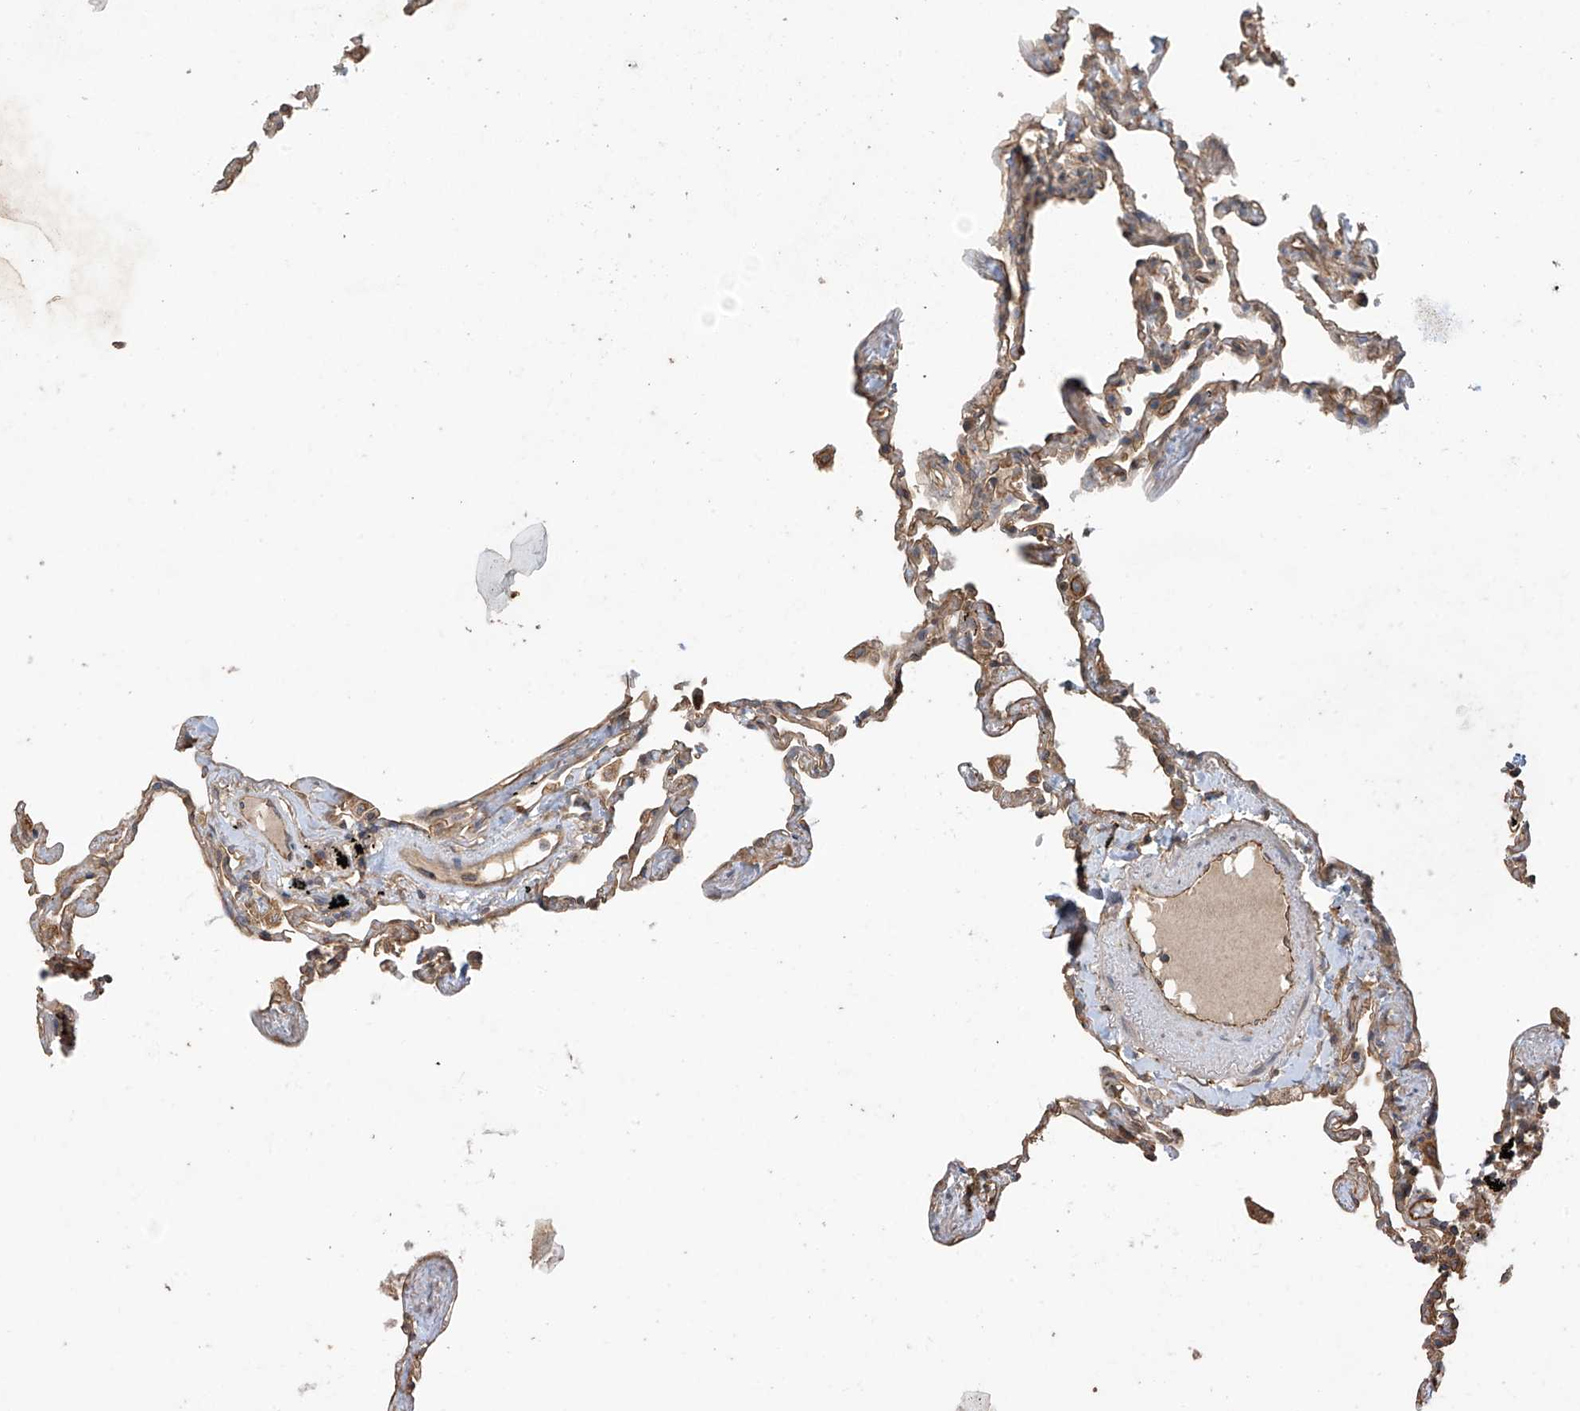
{"staining": {"intensity": "moderate", "quantity": "25%-75%", "location": "cytoplasmic/membranous"}, "tissue": "lung", "cell_type": "Alveolar cells", "image_type": "normal", "snomed": [{"axis": "morphology", "description": "Normal tissue, NOS"}, {"axis": "topography", "description": "Lung"}], "caption": "Immunohistochemical staining of unremarkable lung demonstrates 25%-75% levels of moderate cytoplasmic/membranous protein staining in approximately 25%-75% of alveolar cells. The staining was performed using DAB to visualize the protein expression in brown, while the nuclei were stained in blue with hematoxylin (Magnification: 20x).", "gene": "AGBL5", "patient": {"sex": "female", "age": 67}}